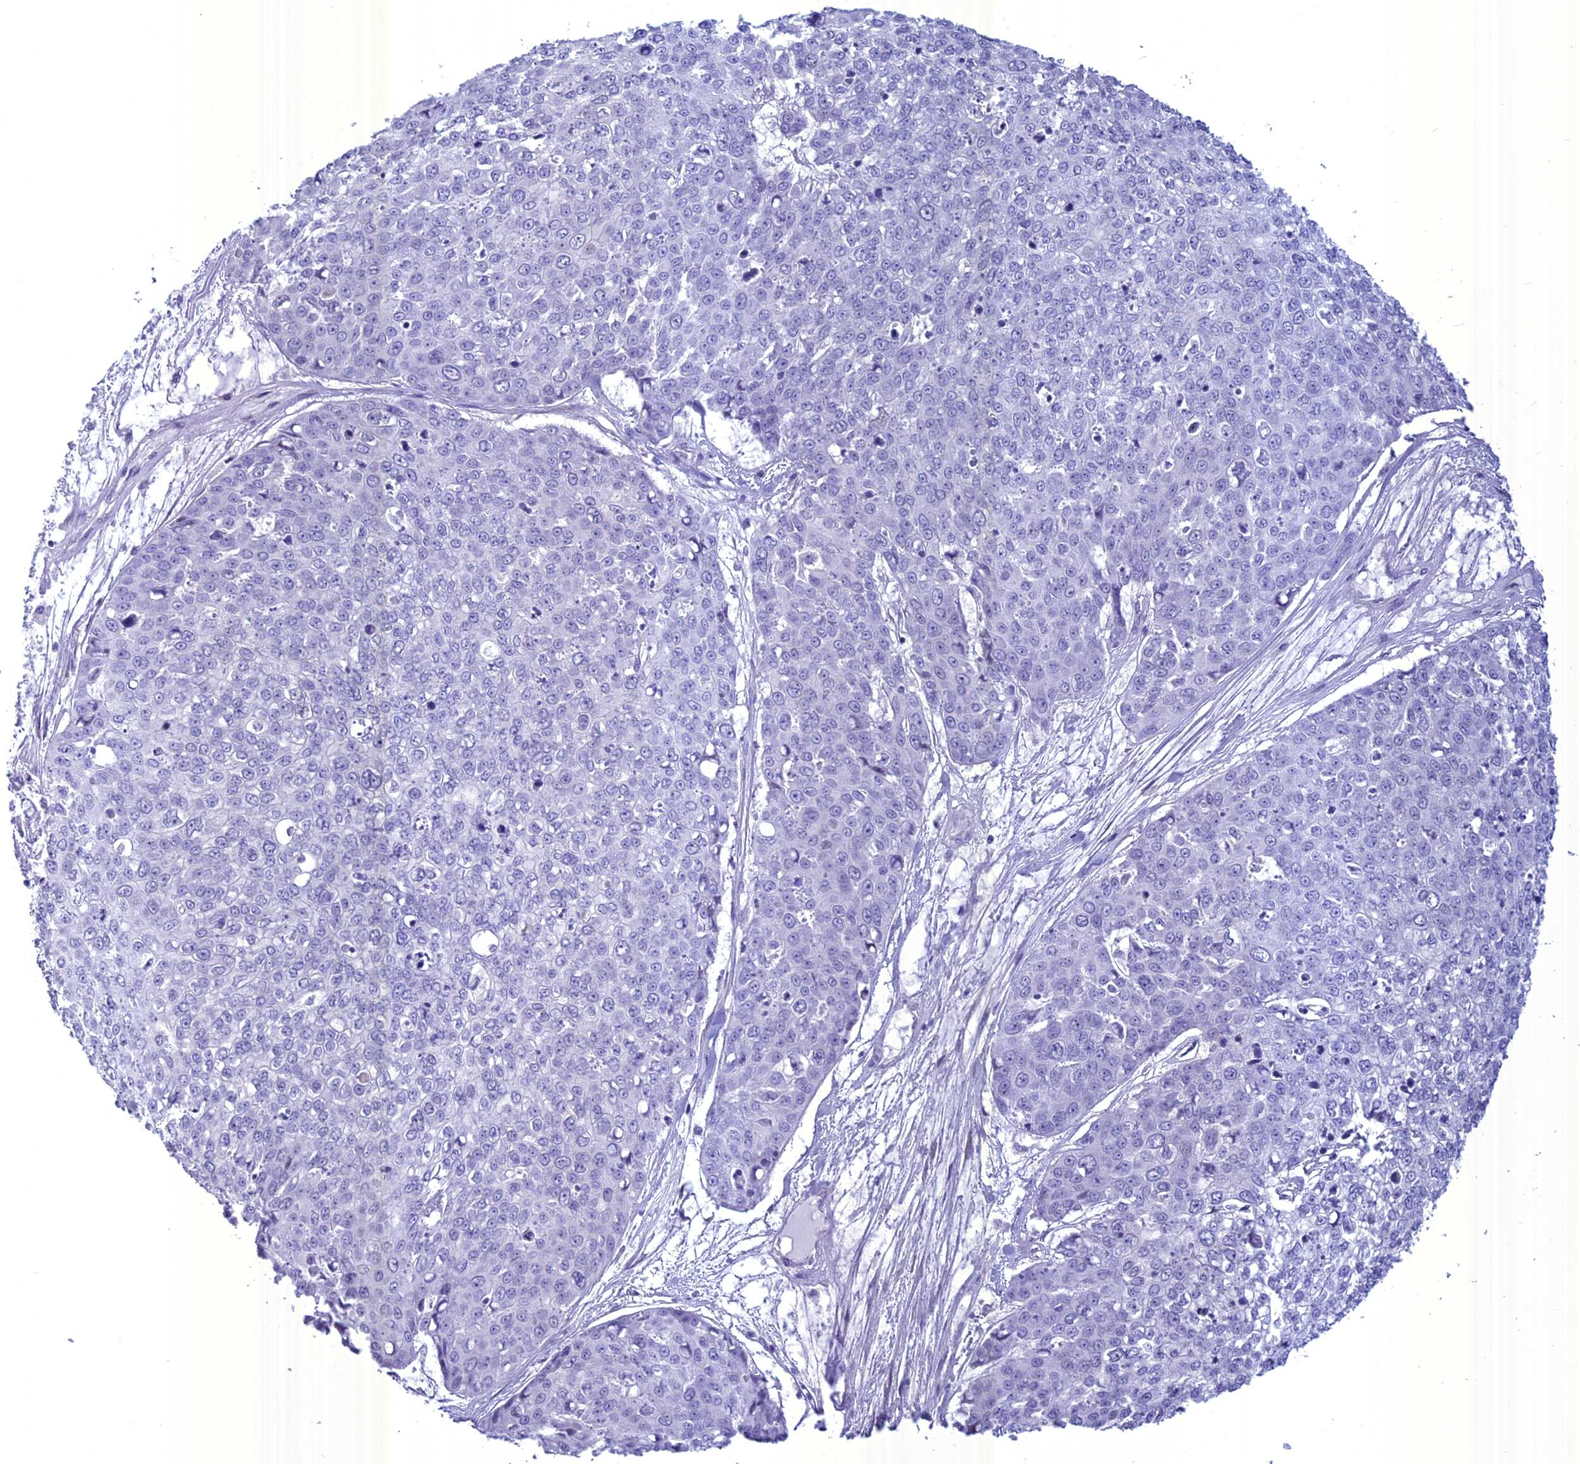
{"staining": {"intensity": "negative", "quantity": "none", "location": "none"}, "tissue": "skin cancer", "cell_type": "Tumor cells", "image_type": "cancer", "snomed": [{"axis": "morphology", "description": "Squamous cell carcinoma, NOS"}, {"axis": "topography", "description": "Skin"}], "caption": "Tumor cells show no significant staining in skin squamous cell carcinoma.", "gene": "SPHKAP", "patient": {"sex": "female", "age": 44}}